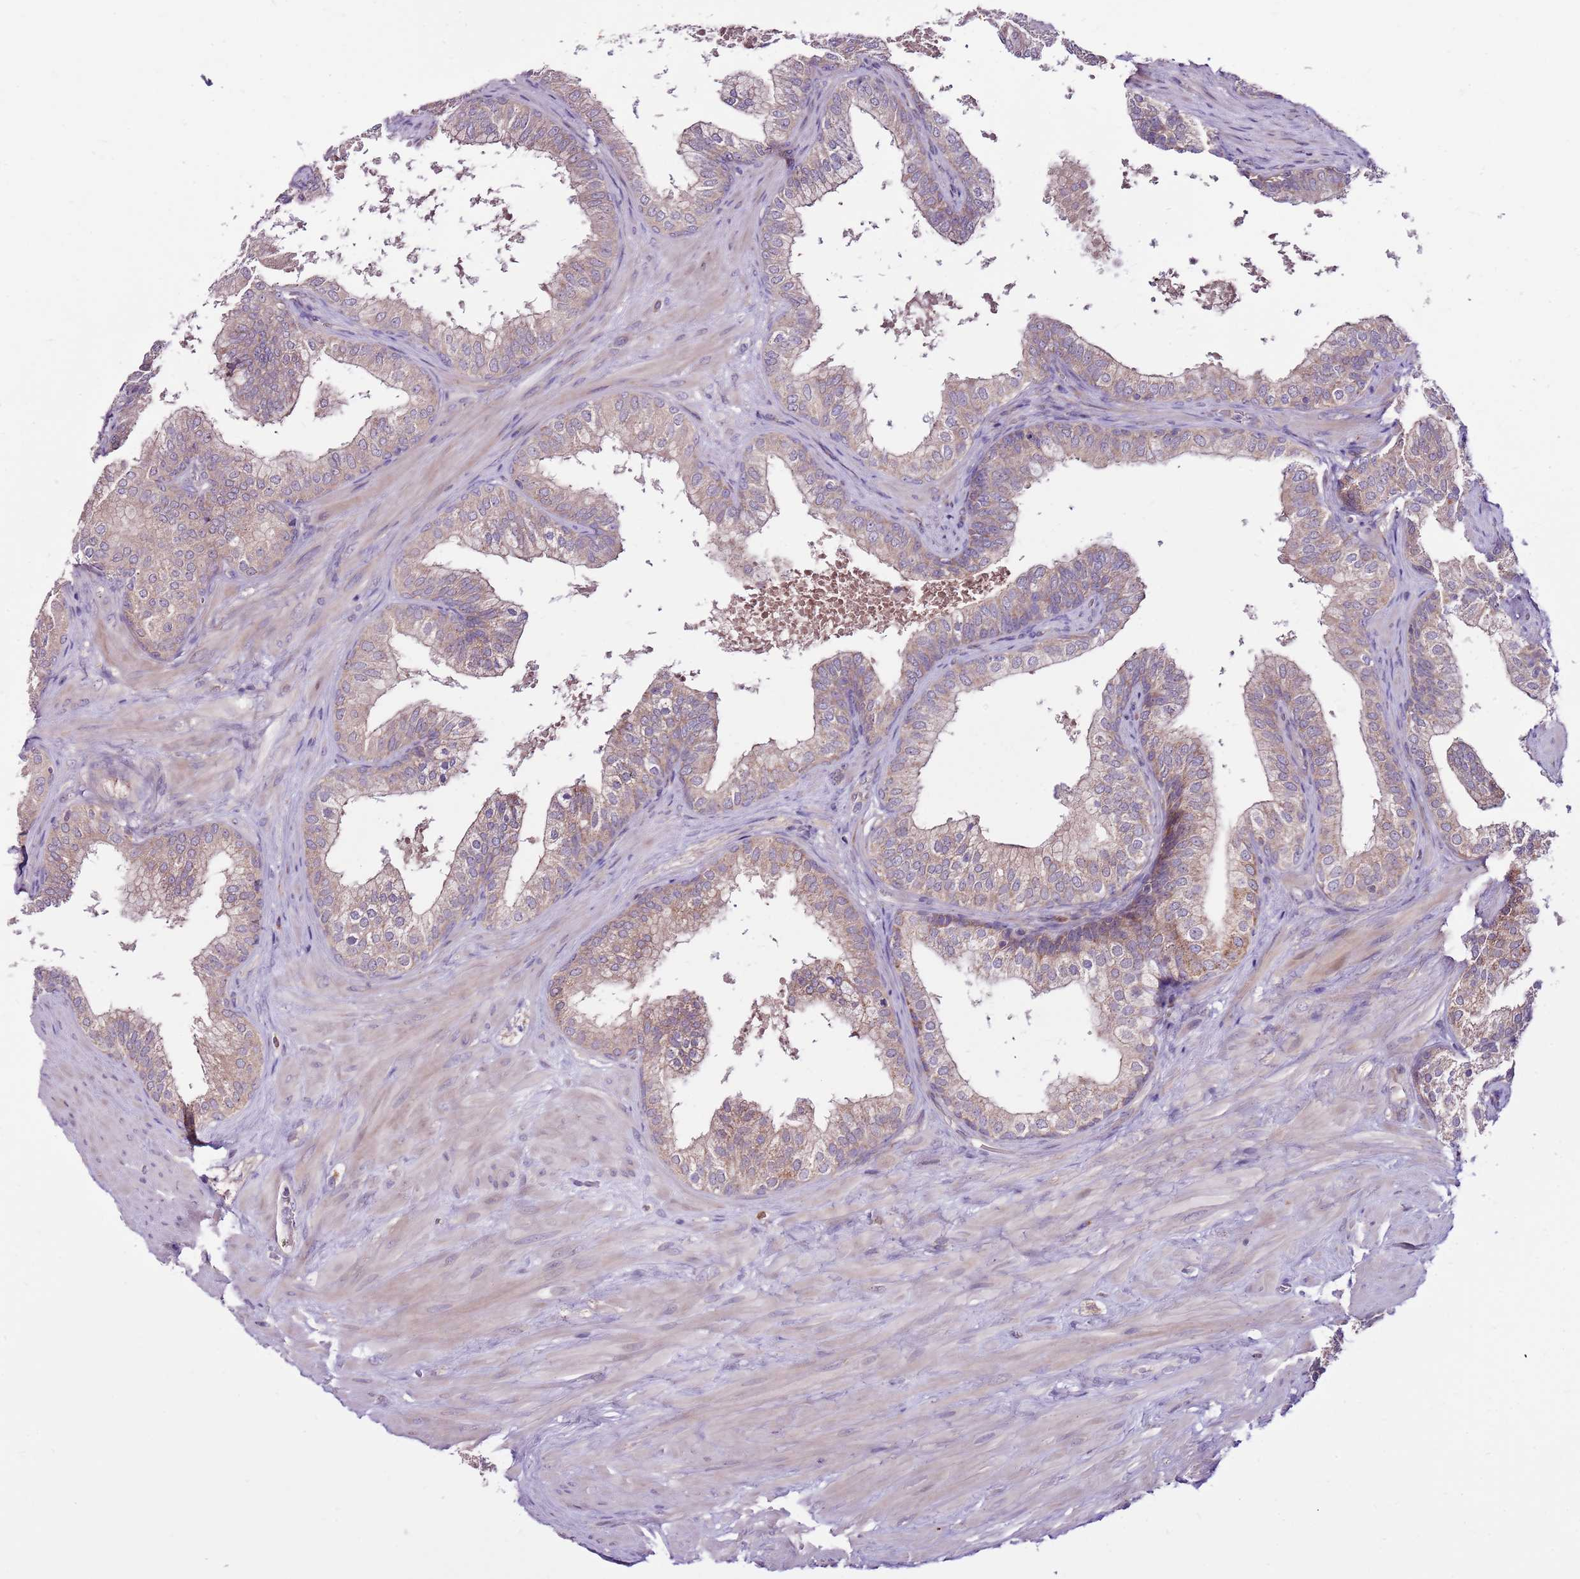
{"staining": {"intensity": "weak", "quantity": ">75%", "location": "cytoplasmic/membranous"}, "tissue": "prostate", "cell_type": "Glandular cells", "image_type": "normal", "snomed": [{"axis": "morphology", "description": "Normal tissue, NOS"}, {"axis": "topography", "description": "Prostate"}], "caption": "The photomicrograph displays staining of normal prostate, revealing weak cytoplasmic/membranous protein expression (brown color) within glandular cells.", "gene": "SMG1", "patient": {"sex": "male", "age": 60}}